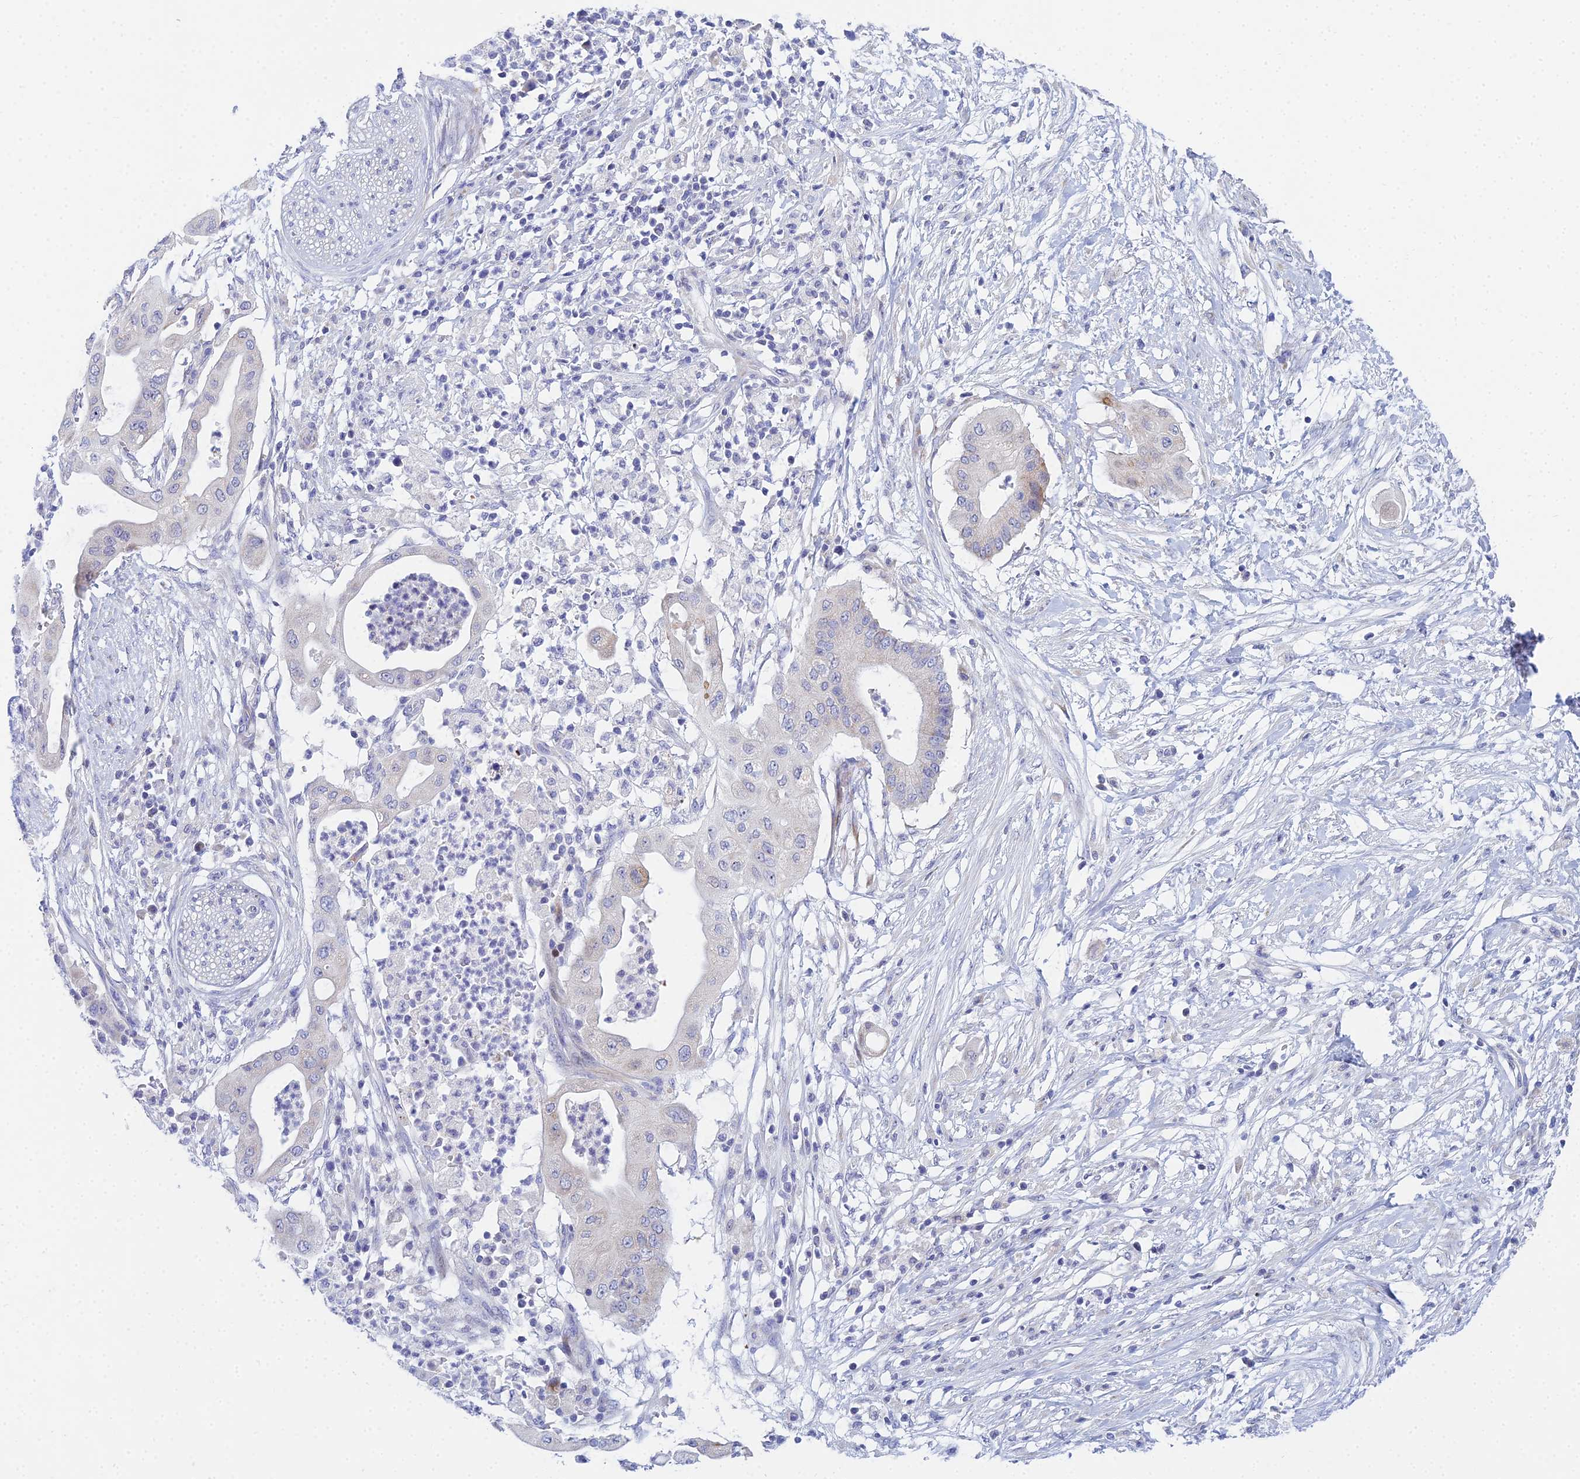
{"staining": {"intensity": "negative", "quantity": "none", "location": "none"}, "tissue": "pancreatic cancer", "cell_type": "Tumor cells", "image_type": "cancer", "snomed": [{"axis": "morphology", "description": "Adenocarcinoma, NOS"}, {"axis": "topography", "description": "Pancreas"}], "caption": "Protein analysis of pancreatic adenocarcinoma demonstrates no significant staining in tumor cells.", "gene": "PRR13", "patient": {"sex": "male", "age": 68}}